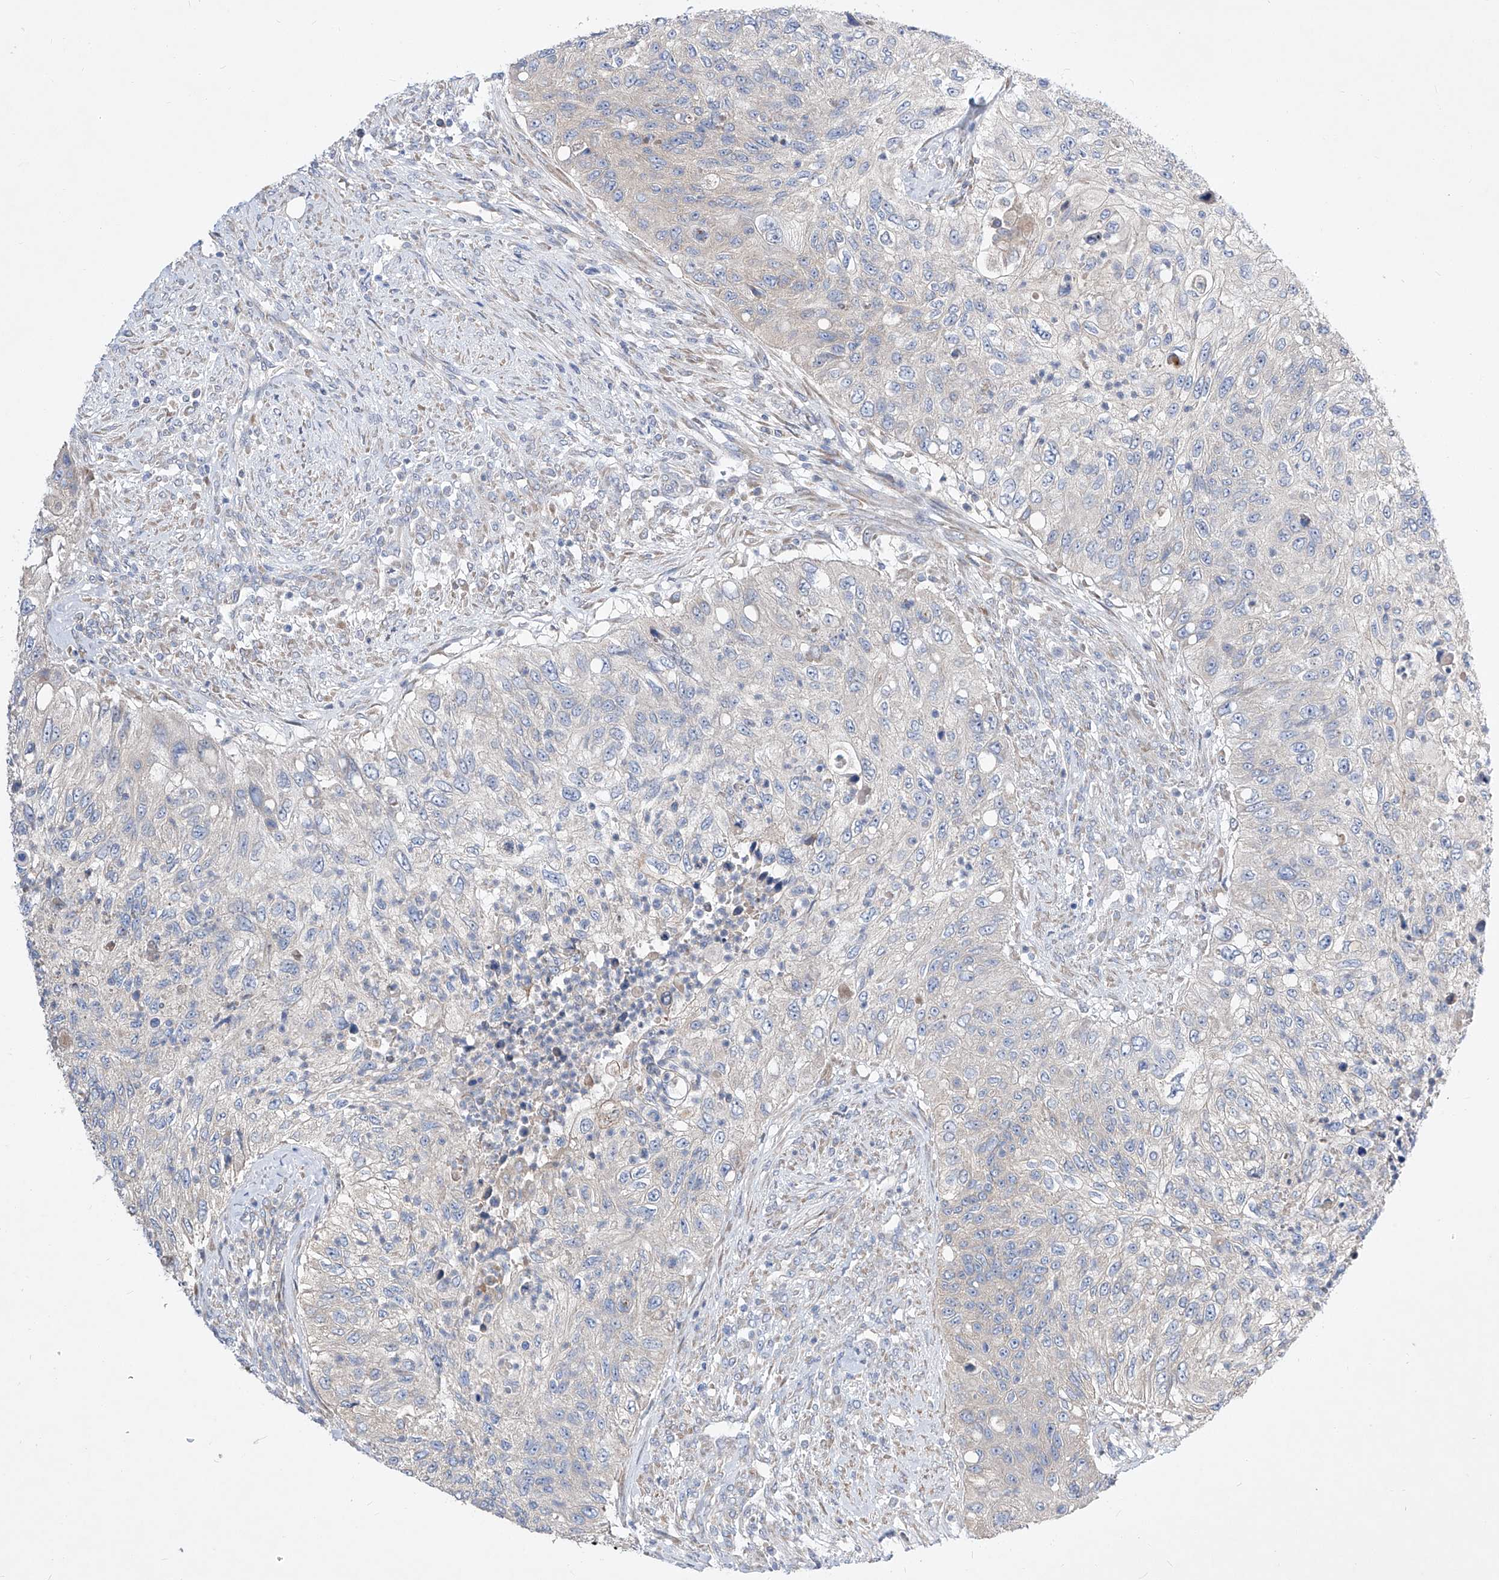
{"staining": {"intensity": "negative", "quantity": "none", "location": "none"}, "tissue": "urothelial cancer", "cell_type": "Tumor cells", "image_type": "cancer", "snomed": [{"axis": "morphology", "description": "Urothelial carcinoma, High grade"}, {"axis": "topography", "description": "Urinary bladder"}], "caption": "This is an immunohistochemistry (IHC) photomicrograph of urothelial cancer. There is no expression in tumor cells.", "gene": "UFL1", "patient": {"sex": "female", "age": 60}}